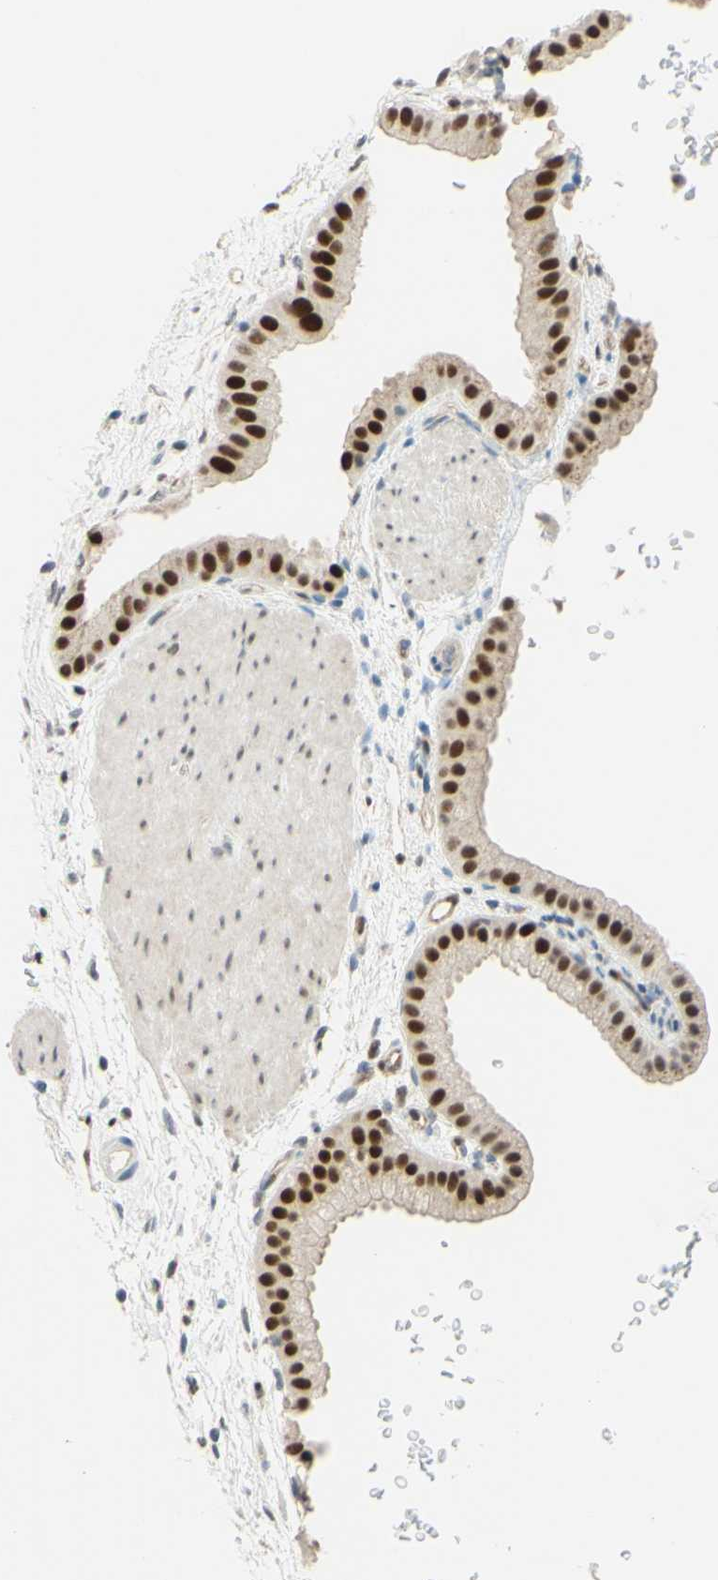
{"staining": {"intensity": "strong", "quantity": ">75%", "location": "nuclear"}, "tissue": "gallbladder", "cell_type": "Glandular cells", "image_type": "normal", "snomed": [{"axis": "morphology", "description": "Normal tissue, NOS"}, {"axis": "topography", "description": "Gallbladder"}], "caption": "Protein analysis of benign gallbladder displays strong nuclear positivity in about >75% of glandular cells. (brown staining indicates protein expression, while blue staining denotes nuclei).", "gene": "POLB", "patient": {"sex": "female", "age": 64}}